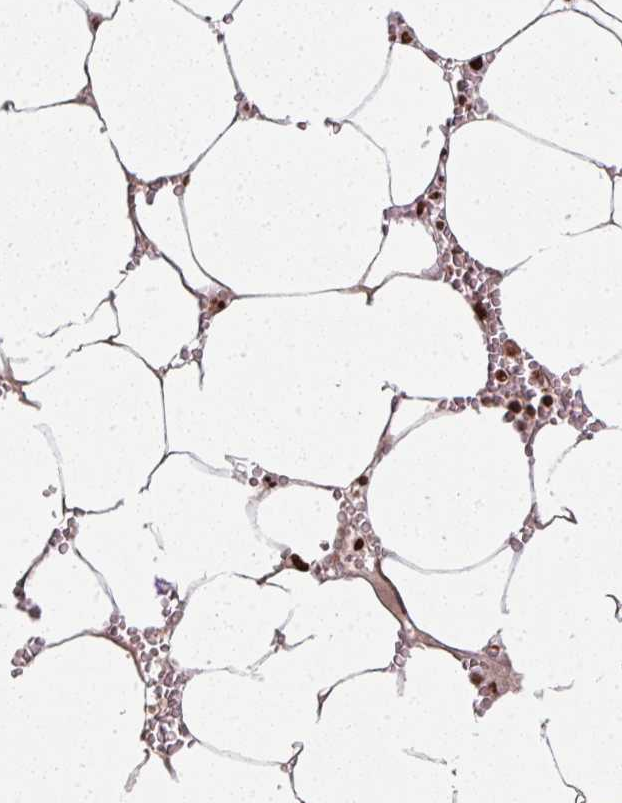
{"staining": {"intensity": "strong", "quantity": ">75%", "location": "nuclear"}, "tissue": "bone marrow", "cell_type": "Hematopoietic cells", "image_type": "normal", "snomed": [{"axis": "morphology", "description": "Normal tissue, NOS"}, {"axis": "topography", "description": "Bone marrow"}], "caption": "Protein staining reveals strong nuclear expression in approximately >75% of hematopoietic cells in unremarkable bone marrow. (DAB (3,3'-diaminobenzidine) IHC with brightfield microscopy, high magnification).", "gene": "SIK3", "patient": {"sex": "male", "age": 70}}